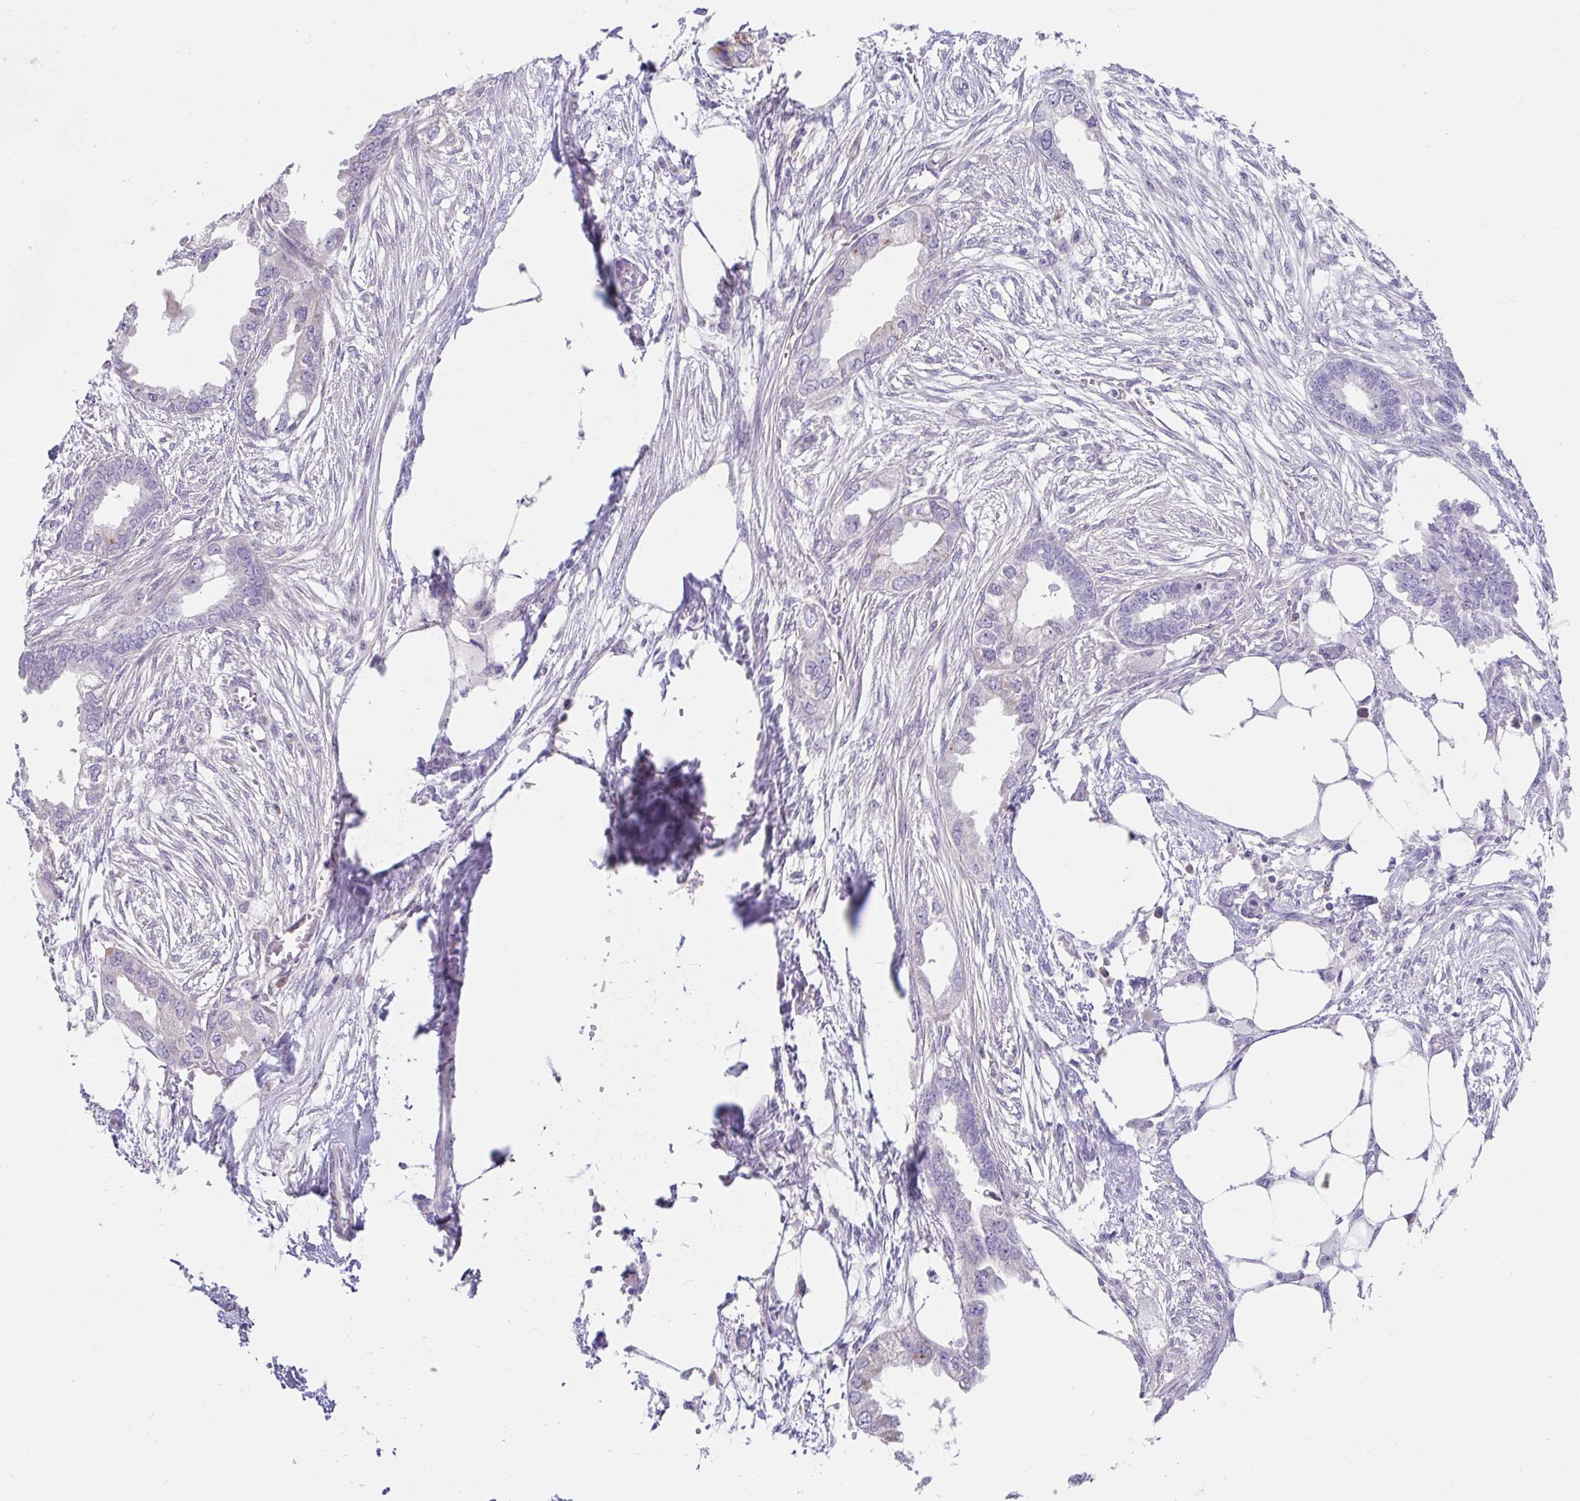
{"staining": {"intensity": "negative", "quantity": "none", "location": "none"}, "tissue": "endometrial cancer", "cell_type": "Tumor cells", "image_type": "cancer", "snomed": [{"axis": "morphology", "description": "Adenocarcinoma, NOS"}, {"axis": "morphology", "description": "Adenocarcinoma, metastatic, NOS"}, {"axis": "topography", "description": "Adipose tissue"}, {"axis": "topography", "description": "Endometrium"}], "caption": "The photomicrograph exhibits no significant expression in tumor cells of metastatic adenocarcinoma (endometrial). (DAB (3,3'-diaminobenzidine) immunohistochemistry visualized using brightfield microscopy, high magnification).", "gene": "NT5C1B", "patient": {"sex": "female", "age": 67}}